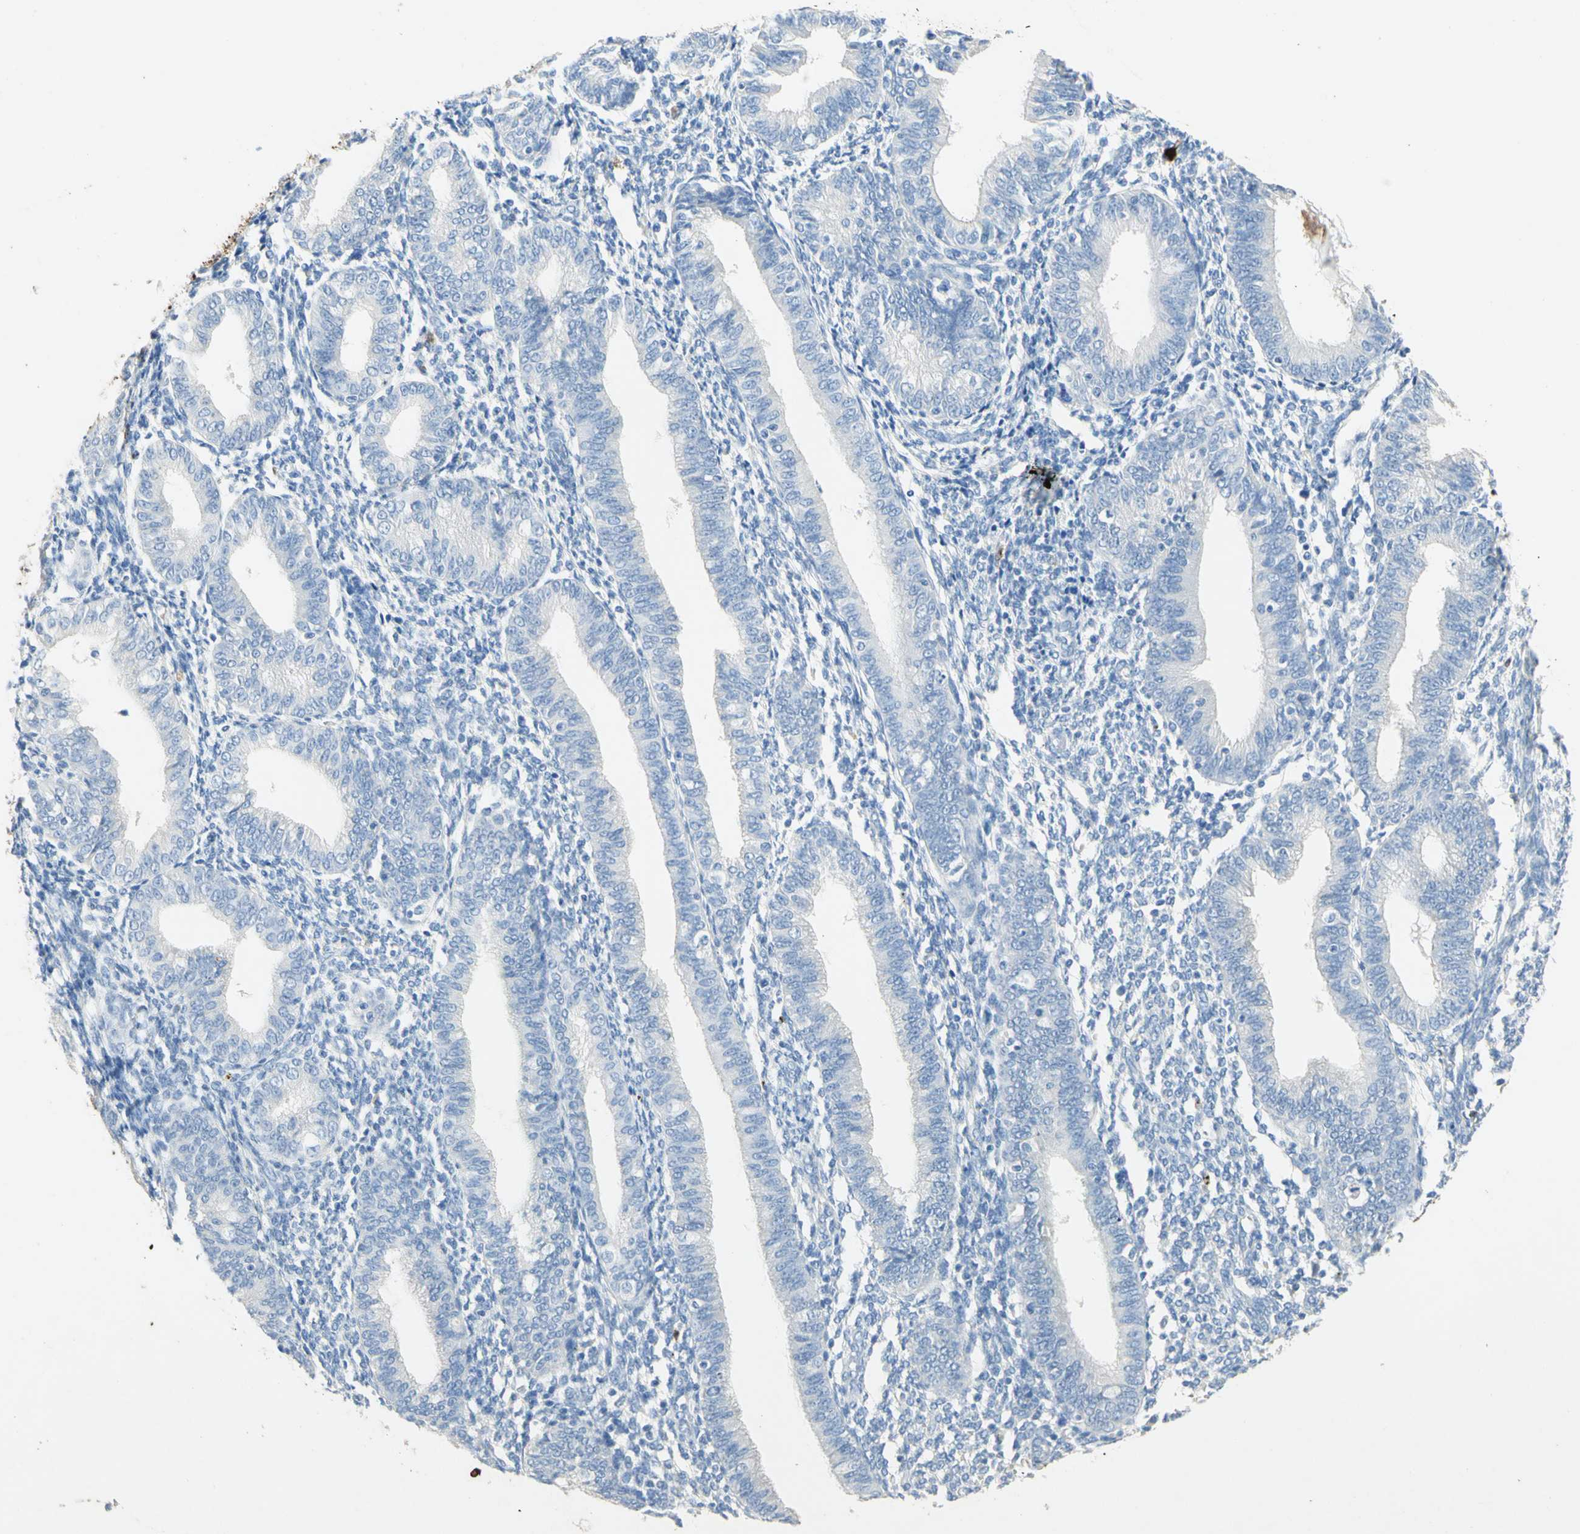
{"staining": {"intensity": "negative", "quantity": "none", "location": "none"}, "tissue": "endometrium", "cell_type": "Cells in endometrial stroma", "image_type": "normal", "snomed": [{"axis": "morphology", "description": "Normal tissue, NOS"}, {"axis": "topography", "description": "Endometrium"}], "caption": "Immunohistochemistry (IHC) of normal human endometrium demonstrates no expression in cells in endometrial stroma. Brightfield microscopy of immunohistochemistry (IHC) stained with DAB (brown) and hematoxylin (blue), captured at high magnification.", "gene": "NFKBIZ", "patient": {"sex": "female", "age": 61}}